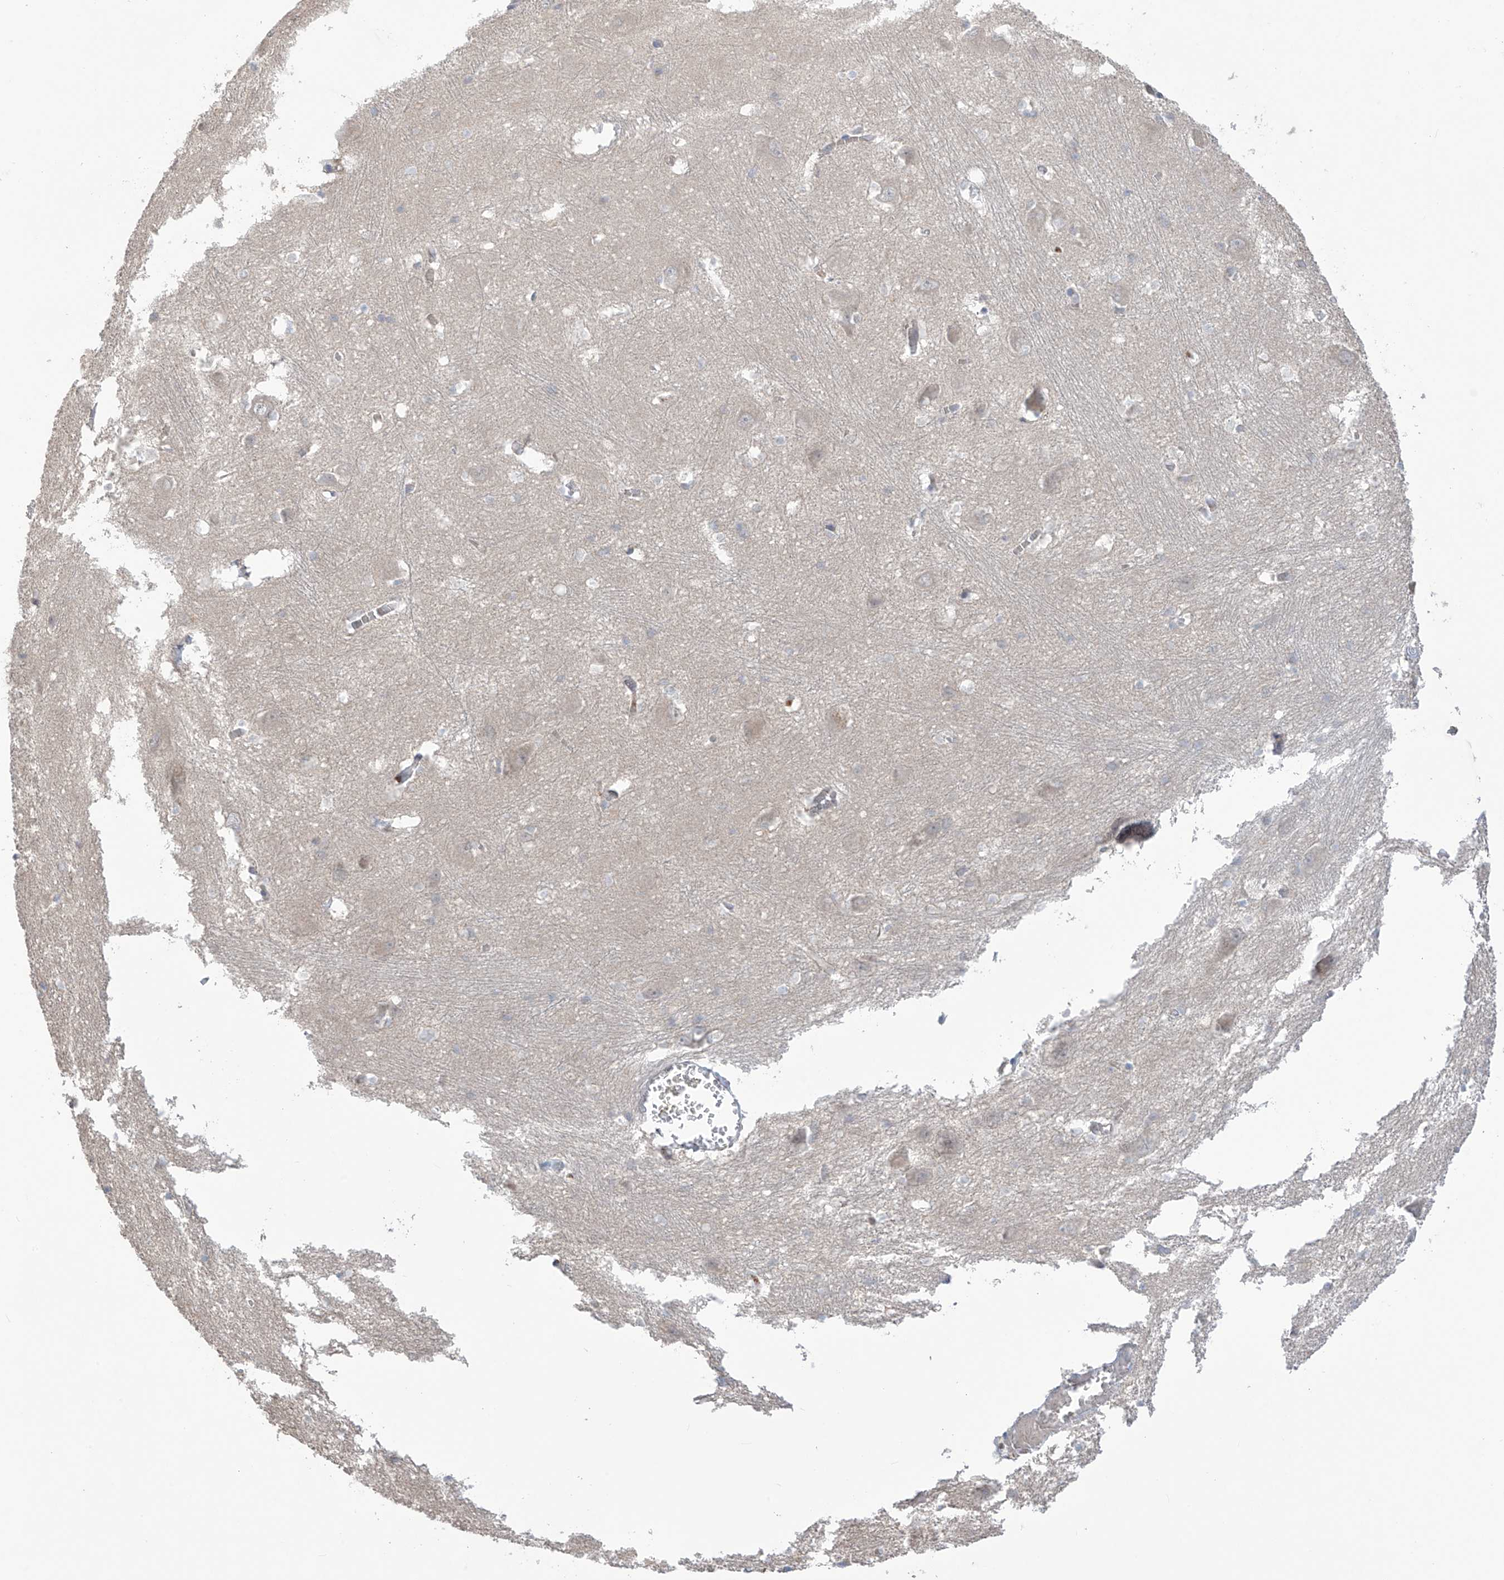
{"staining": {"intensity": "negative", "quantity": "none", "location": "none"}, "tissue": "caudate", "cell_type": "Glial cells", "image_type": "normal", "snomed": [{"axis": "morphology", "description": "Normal tissue, NOS"}, {"axis": "topography", "description": "Lateral ventricle wall"}], "caption": "The image demonstrates no significant expression in glial cells of caudate.", "gene": "TRMU", "patient": {"sex": "male", "age": 37}}